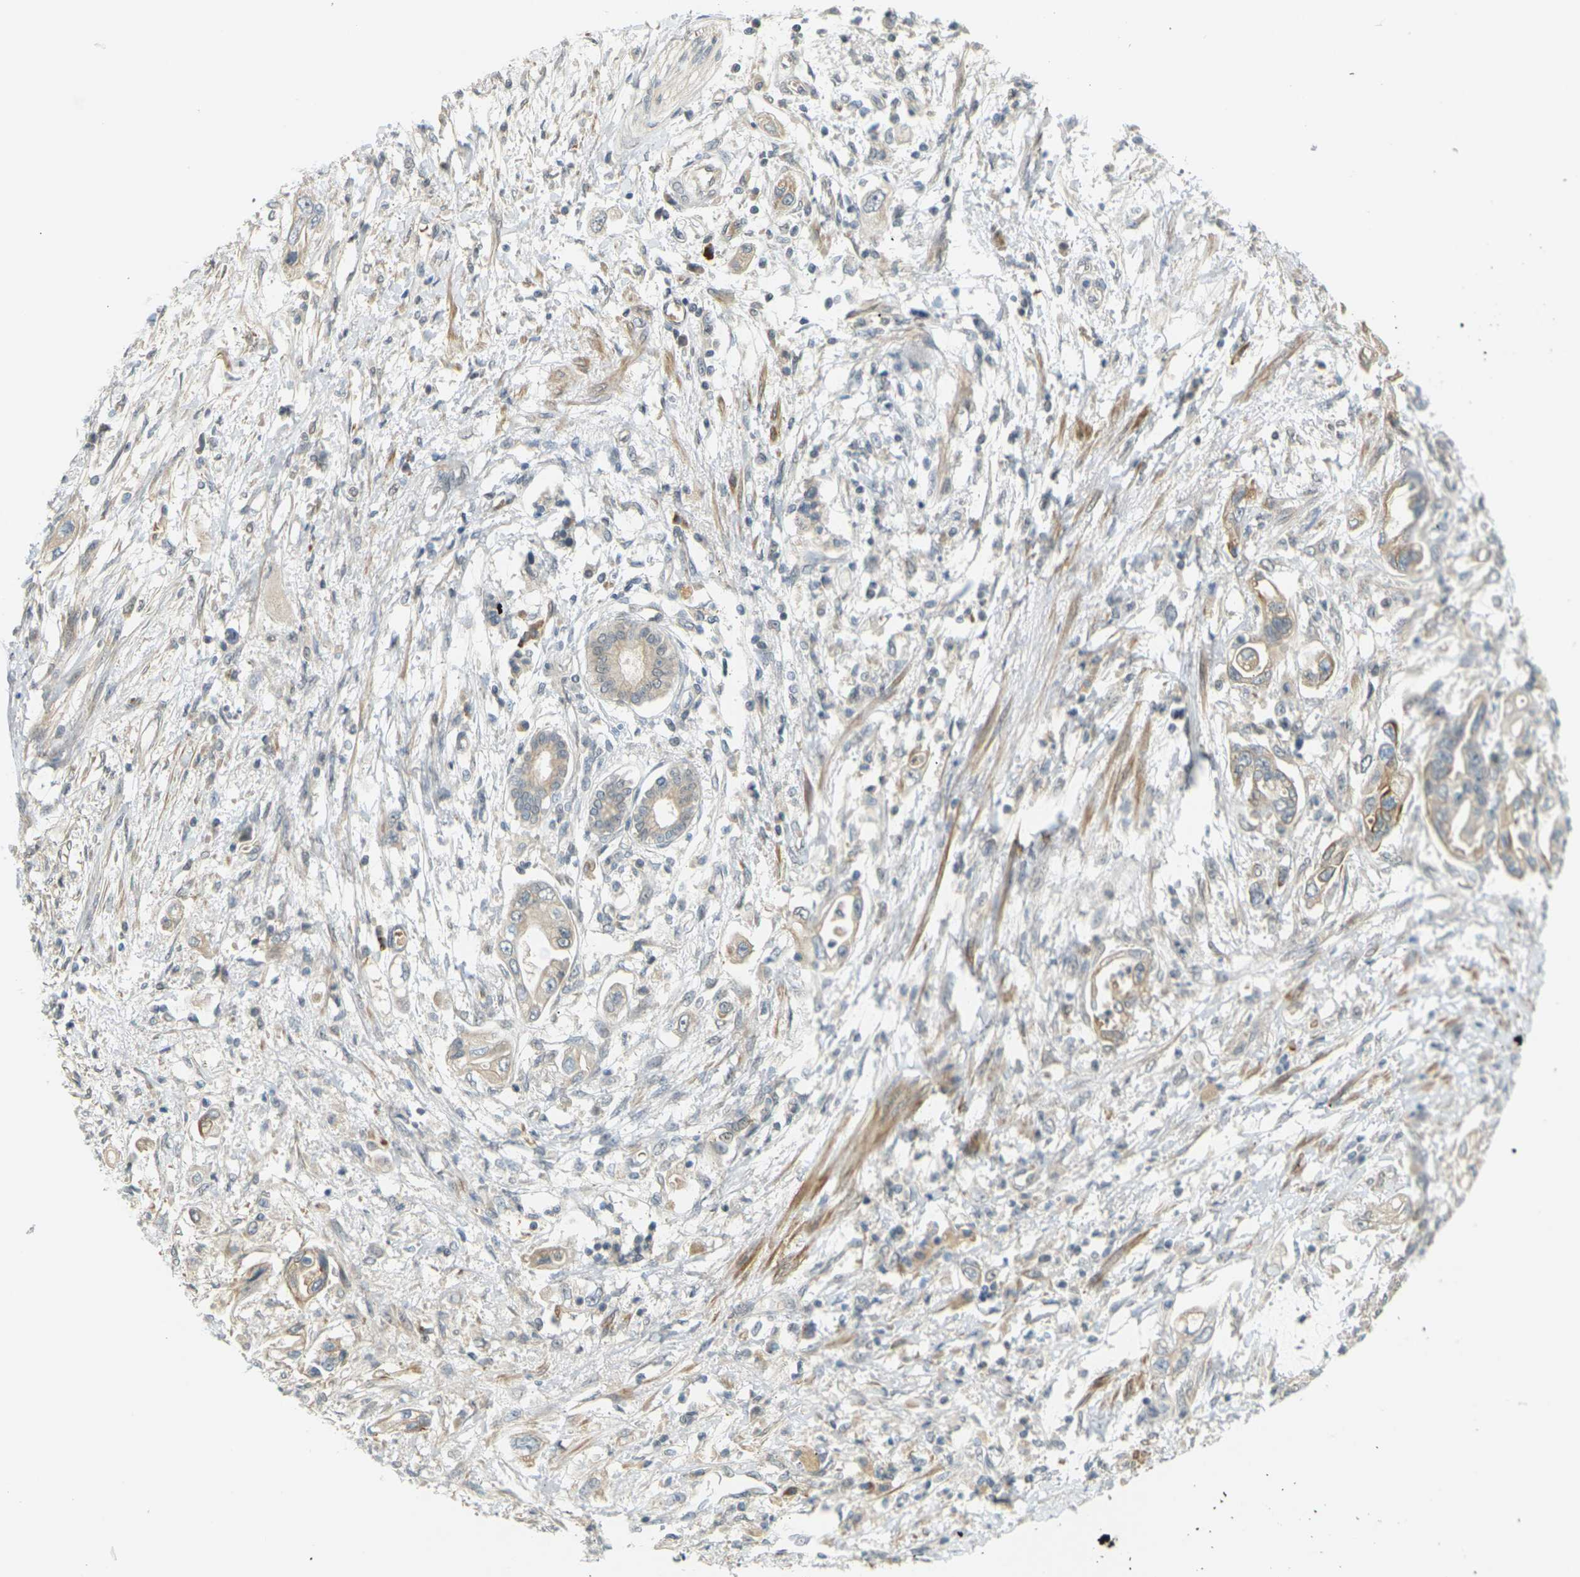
{"staining": {"intensity": "weak", "quantity": ">75%", "location": "cytoplasmic/membranous"}, "tissue": "pancreatic cancer", "cell_type": "Tumor cells", "image_type": "cancer", "snomed": [{"axis": "morphology", "description": "Adenocarcinoma, NOS"}, {"axis": "topography", "description": "Pancreas"}], "caption": "Tumor cells reveal weak cytoplasmic/membranous staining in approximately >75% of cells in pancreatic adenocarcinoma. (Brightfield microscopy of DAB IHC at high magnification).", "gene": "SOCS6", "patient": {"sex": "male", "age": 56}}